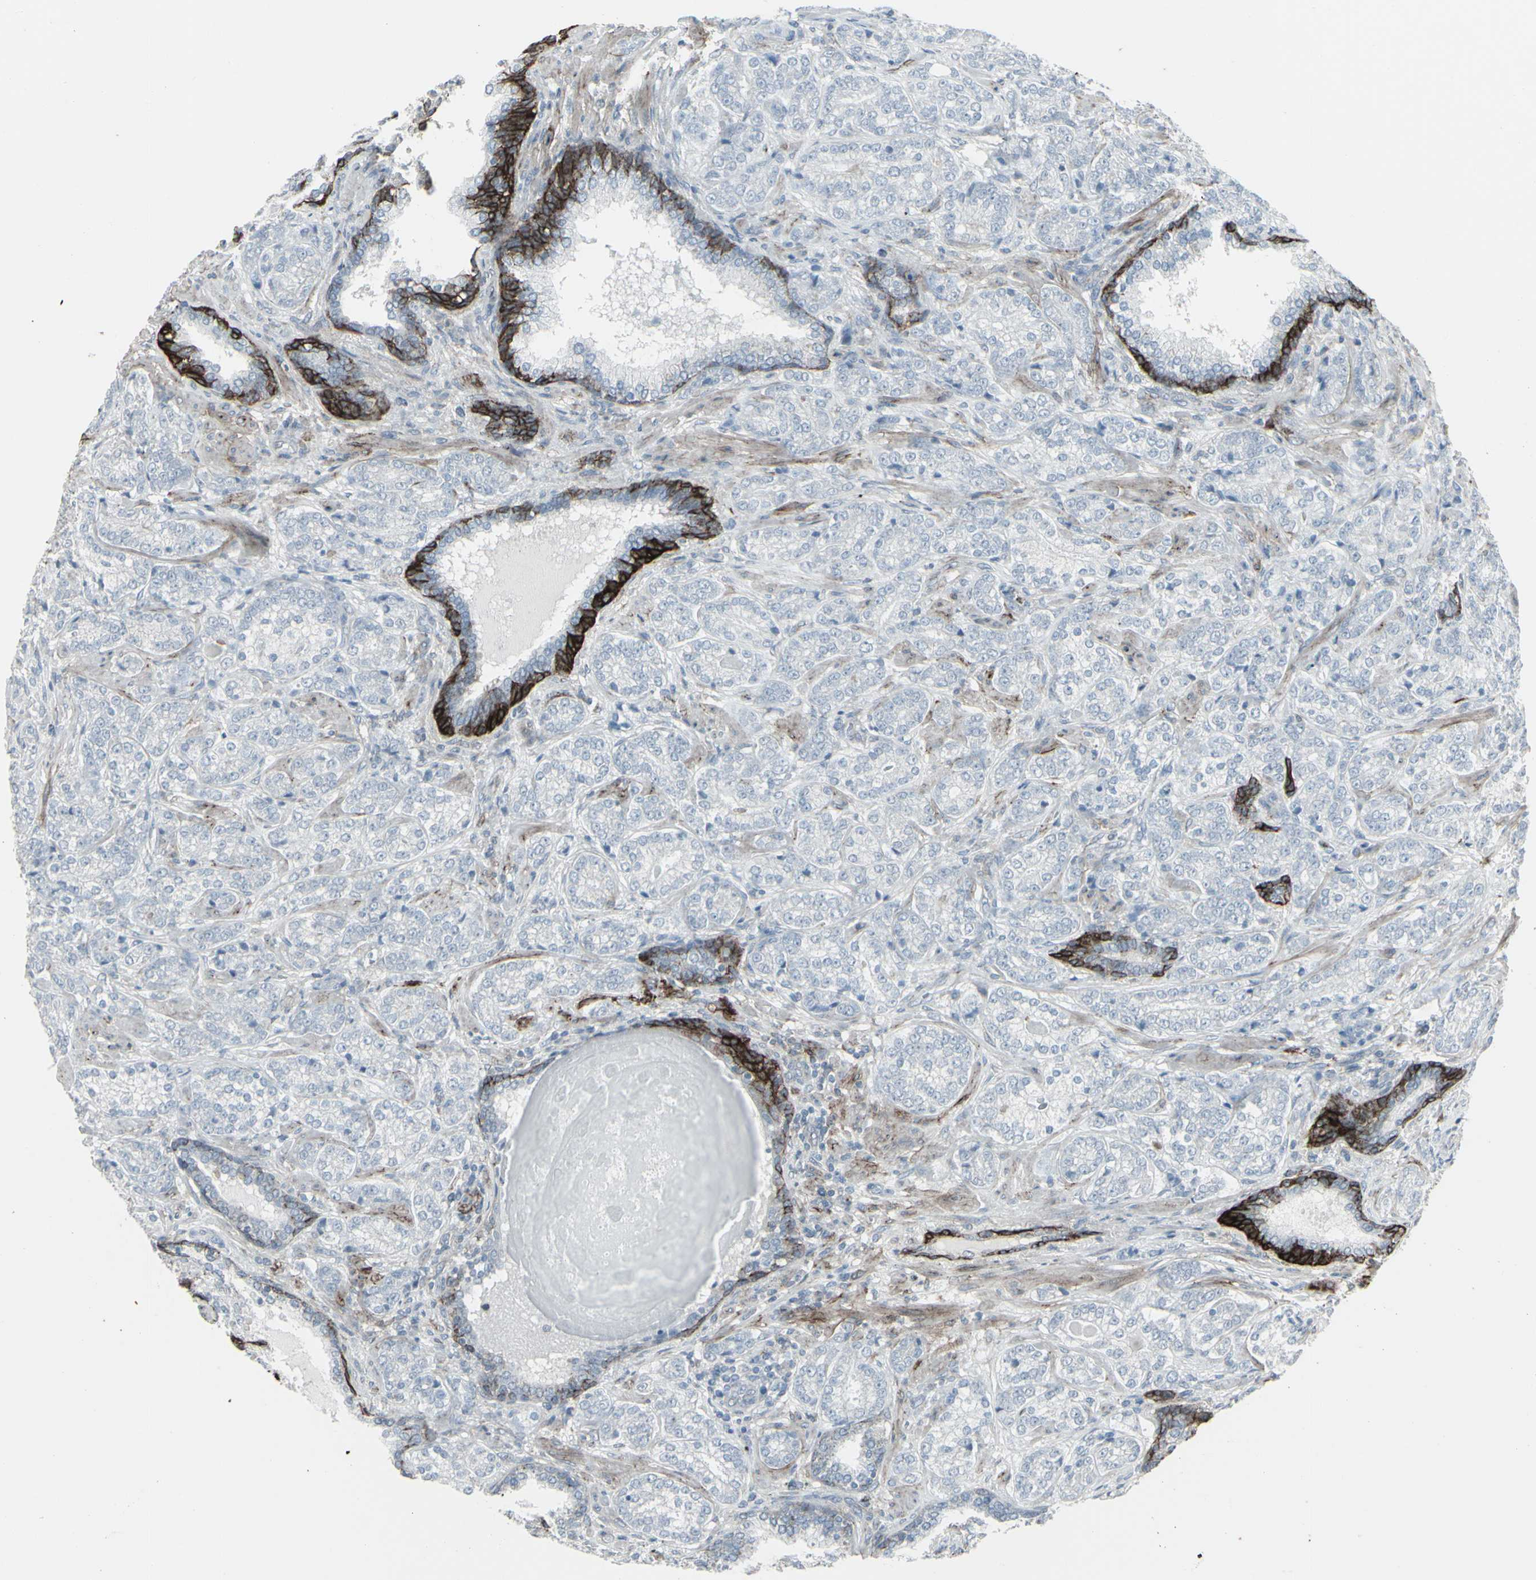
{"staining": {"intensity": "negative", "quantity": "none", "location": "none"}, "tissue": "prostate cancer", "cell_type": "Tumor cells", "image_type": "cancer", "snomed": [{"axis": "morphology", "description": "Adenocarcinoma, High grade"}, {"axis": "topography", "description": "Prostate"}], "caption": "The micrograph demonstrates no staining of tumor cells in prostate cancer (adenocarcinoma (high-grade)).", "gene": "GJA1", "patient": {"sex": "male", "age": 61}}